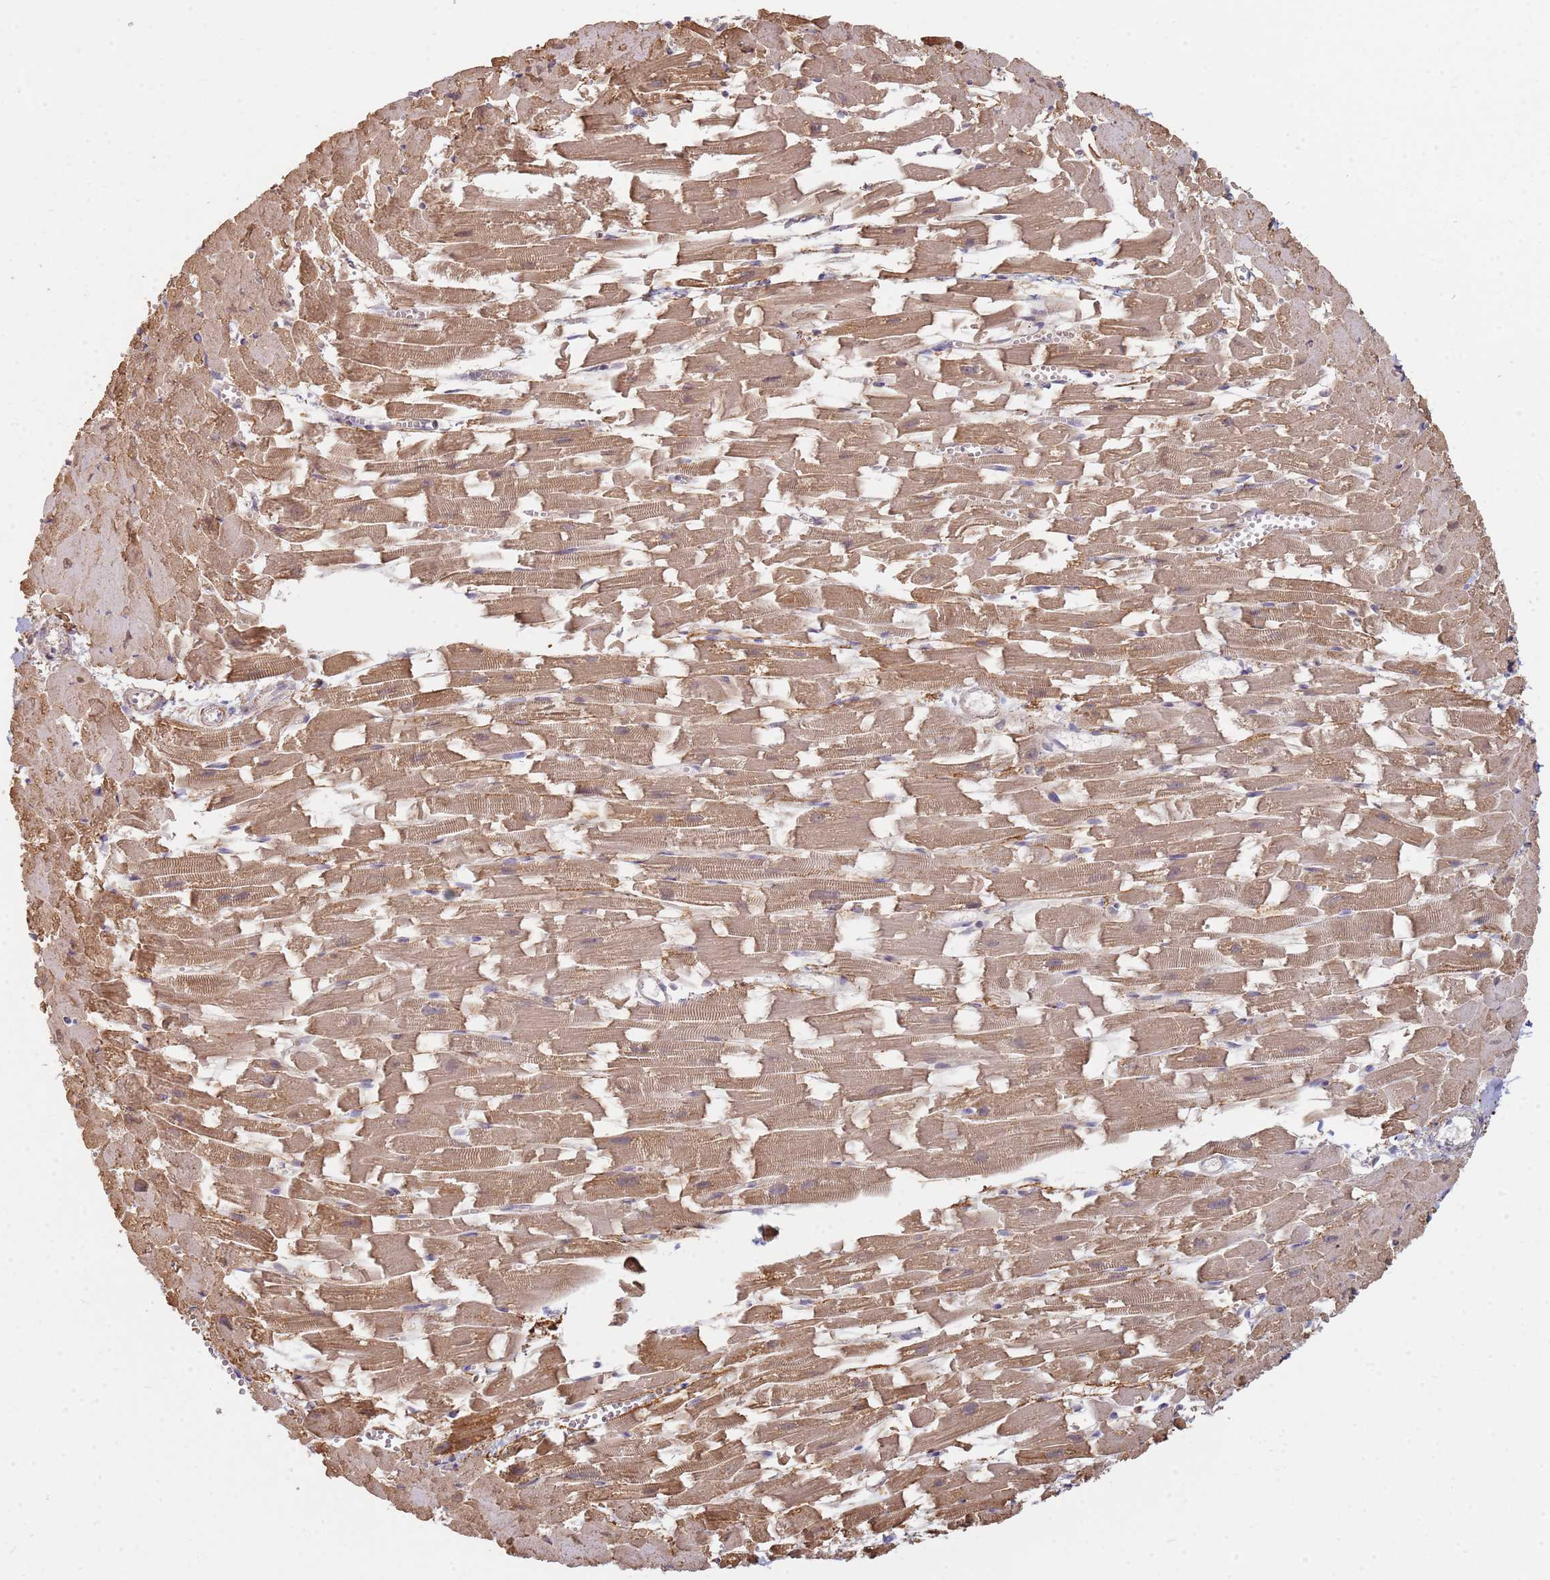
{"staining": {"intensity": "moderate", "quantity": ">75%", "location": "cytoplasmic/membranous"}, "tissue": "heart muscle", "cell_type": "Cardiomyocytes", "image_type": "normal", "snomed": [{"axis": "morphology", "description": "Normal tissue, NOS"}, {"axis": "topography", "description": "Heart"}], "caption": "Immunohistochemical staining of benign heart muscle shows medium levels of moderate cytoplasmic/membranous positivity in about >75% of cardiomyocytes.", "gene": "MPEG1", "patient": {"sex": "female", "age": 64}}